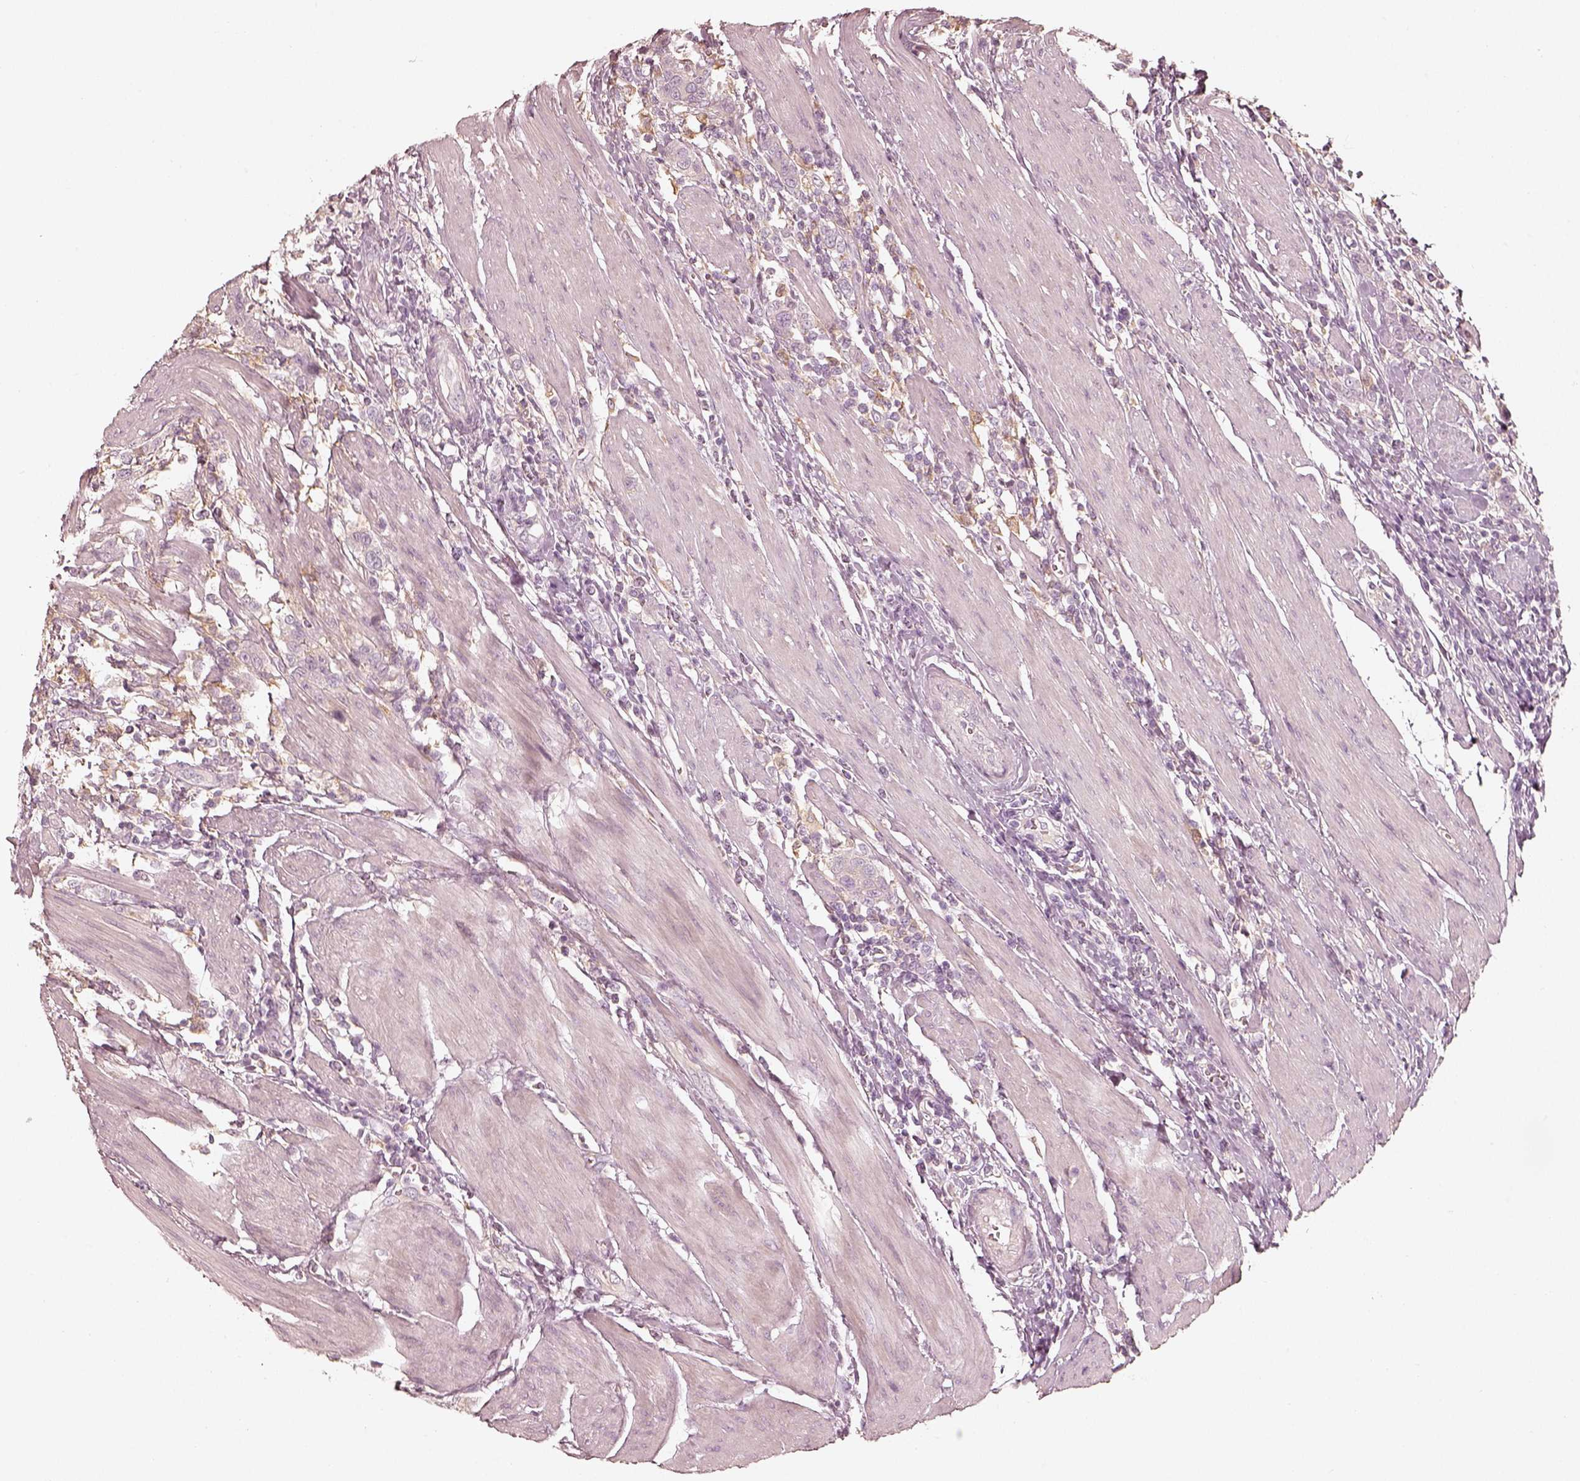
{"staining": {"intensity": "negative", "quantity": "none", "location": "none"}, "tissue": "urothelial cancer", "cell_type": "Tumor cells", "image_type": "cancer", "snomed": [{"axis": "morphology", "description": "Urothelial carcinoma, High grade"}, {"axis": "topography", "description": "Urinary bladder"}], "caption": "An immunohistochemistry (IHC) photomicrograph of high-grade urothelial carcinoma is shown. There is no staining in tumor cells of high-grade urothelial carcinoma.", "gene": "FMNL2", "patient": {"sex": "female", "age": 58}}